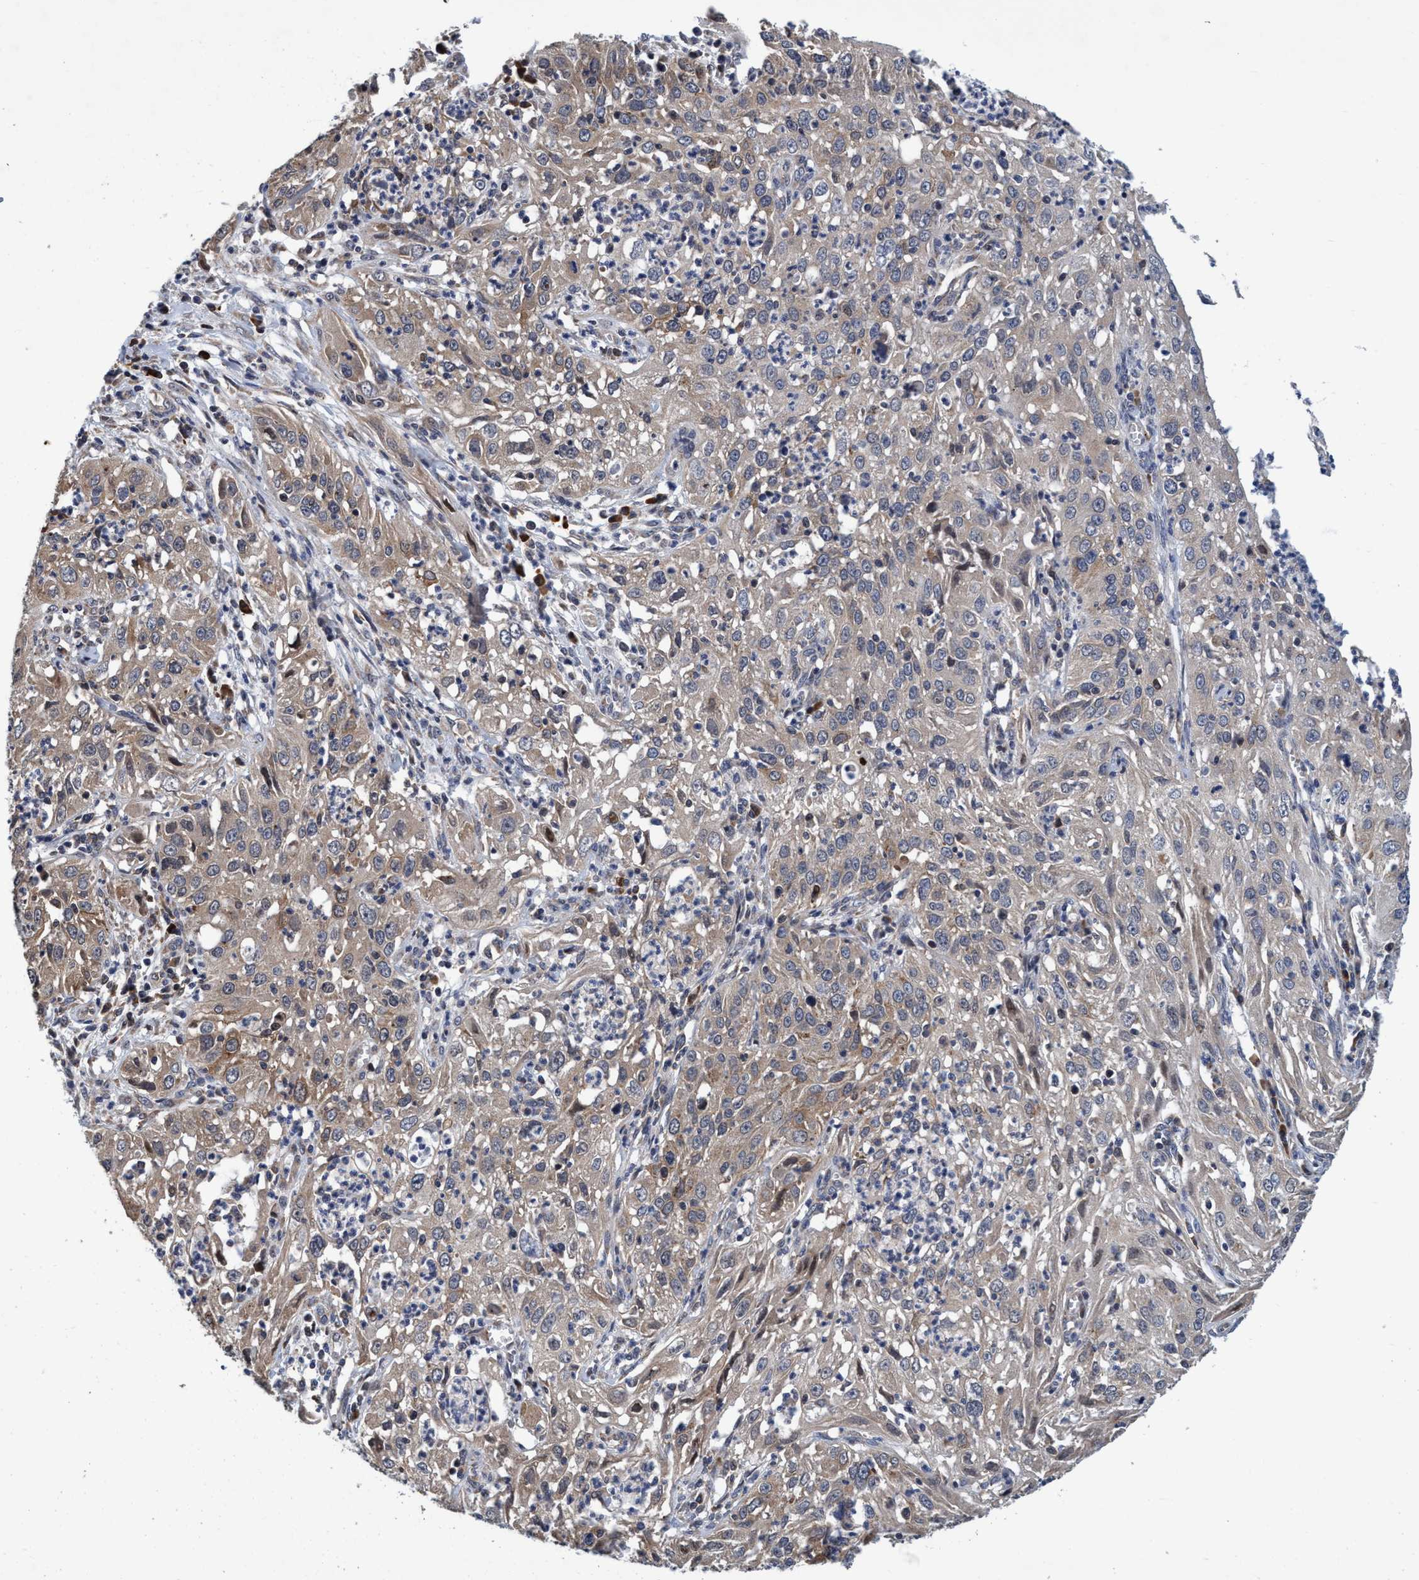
{"staining": {"intensity": "weak", "quantity": "<25%", "location": "cytoplasmic/membranous"}, "tissue": "cervical cancer", "cell_type": "Tumor cells", "image_type": "cancer", "snomed": [{"axis": "morphology", "description": "Squamous cell carcinoma, NOS"}, {"axis": "topography", "description": "Cervix"}], "caption": "Cervical cancer was stained to show a protein in brown. There is no significant expression in tumor cells.", "gene": "CALCOCO2", "patient": {"sex": "female", "age": 32}}